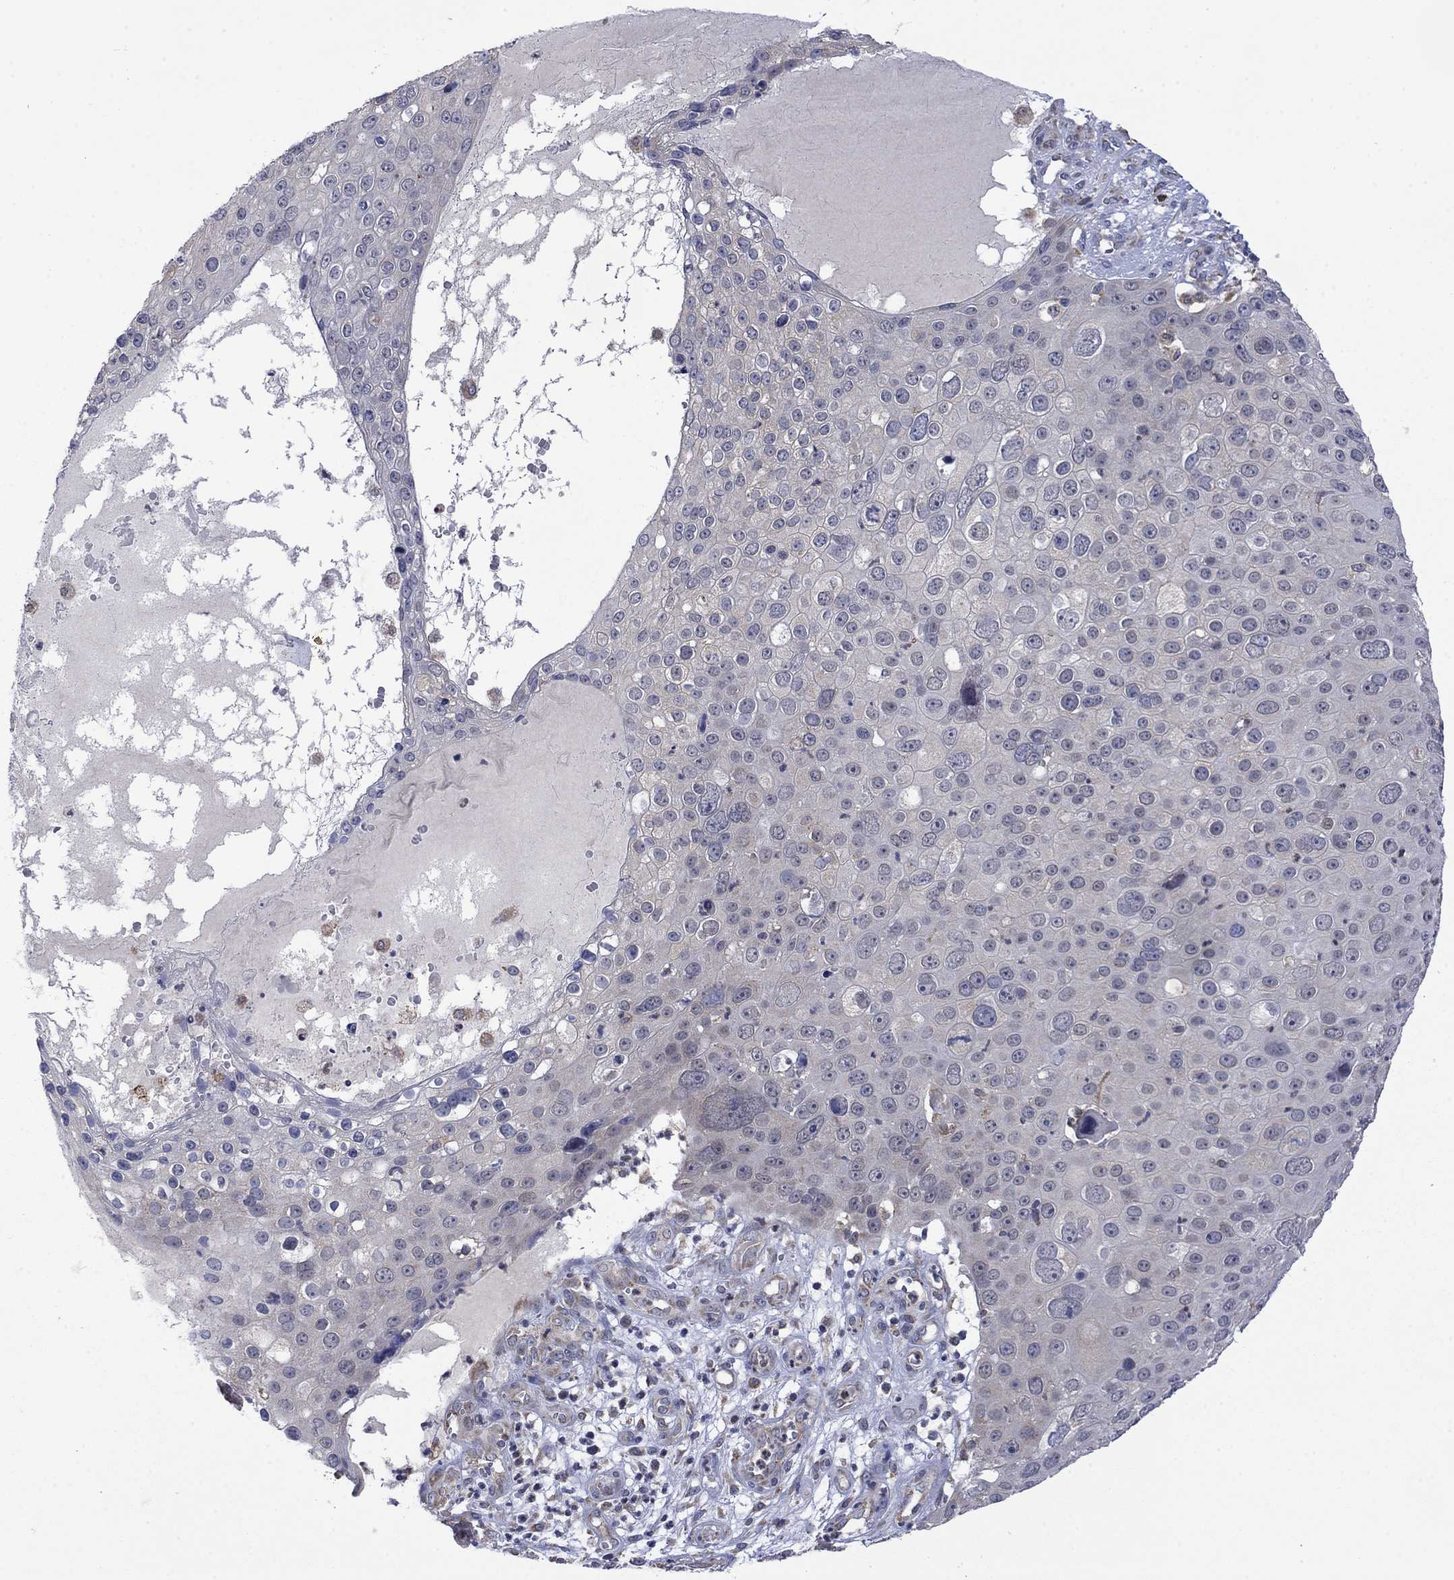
{"staining": {"intensity": "negative", "quantity": "none", "location": "none"}, "tissue": "skin cancer", "cell_type": "Tumor cells", "image_type": "cancer", "snomed": [{"axis": "morphology", "description": "Squamous cell carcinoma, NOS"}, {"axis": "topography", "description": "Skin"}], "caption": "Immunohistochemistry micrograph of skin cancer stained for a protein (brown), which shows no expression in tumor cells.", "gene": "FURIN", "patient": {"sex": "male", "age": 71}}